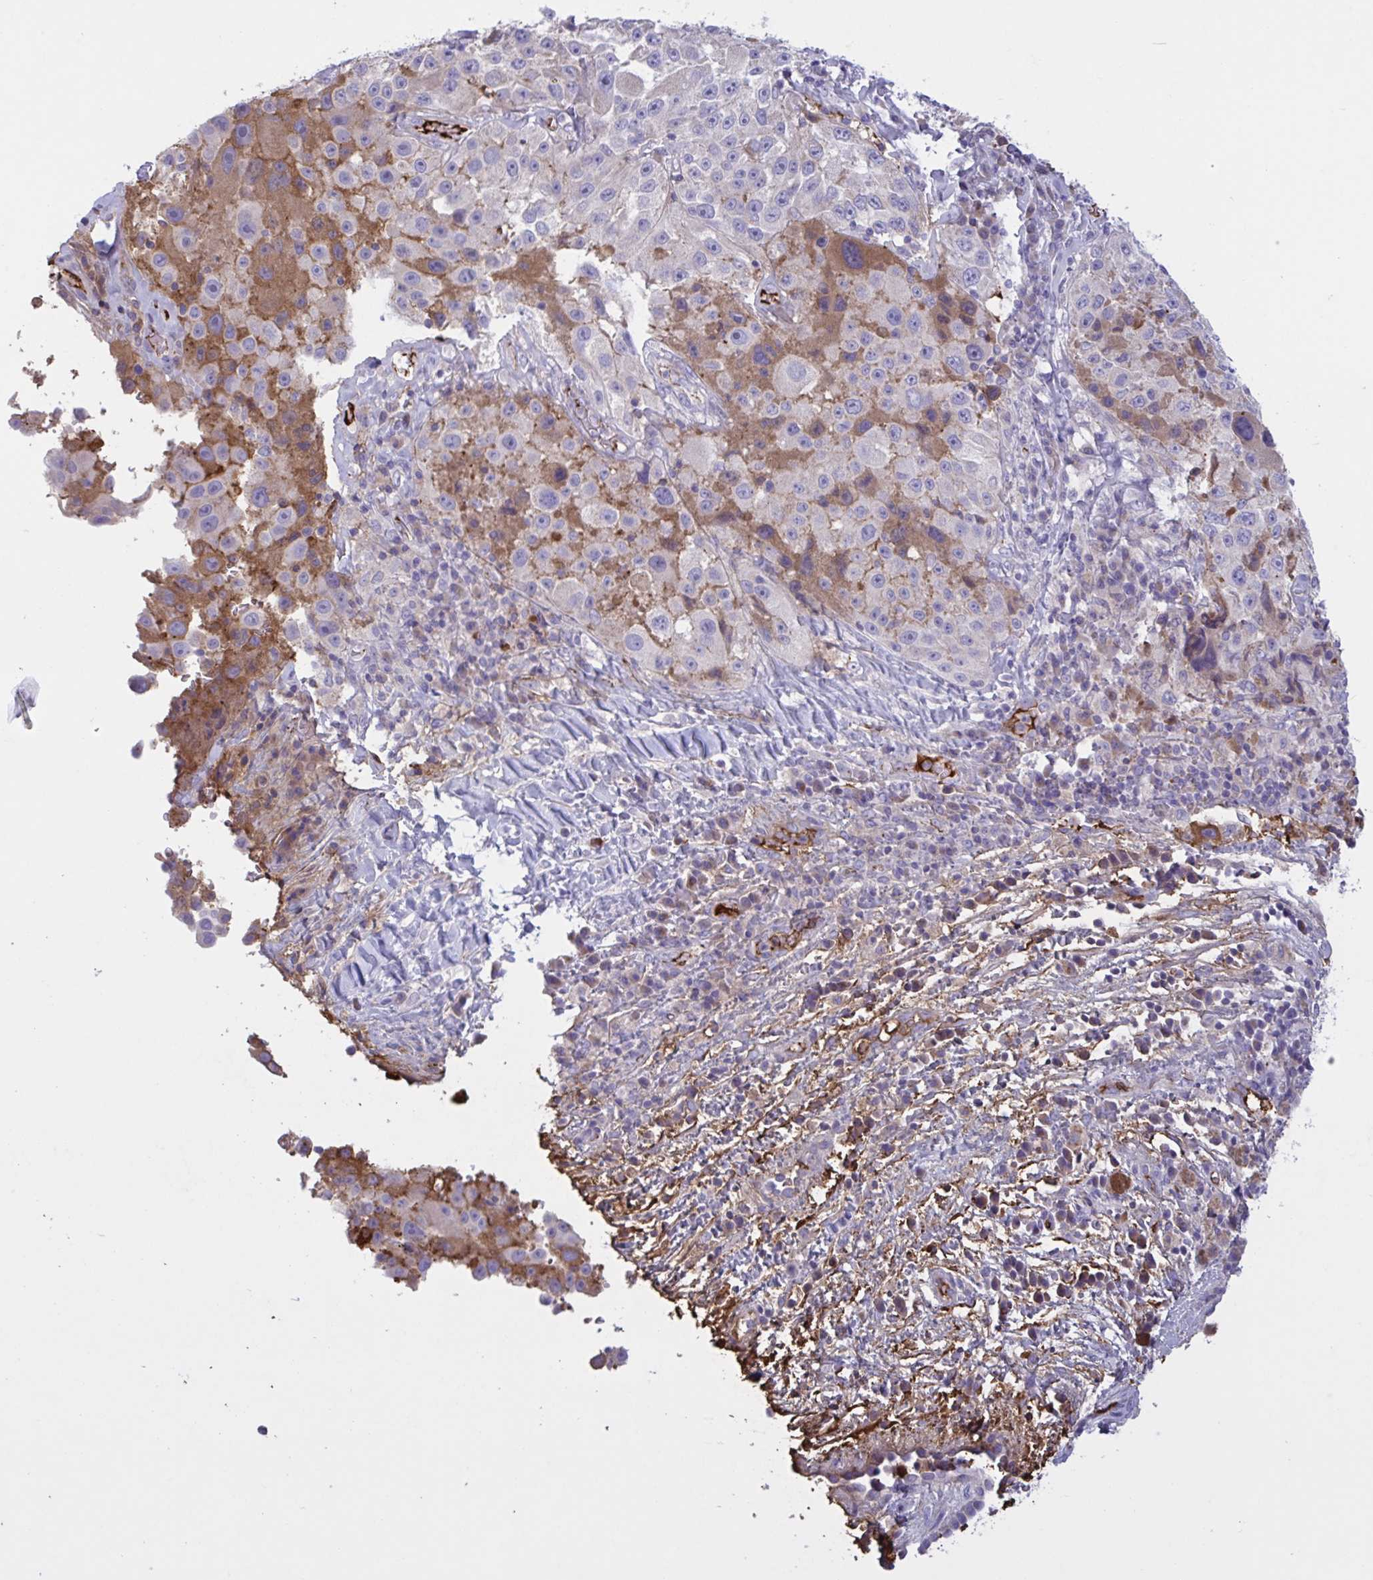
{"staining": {"intensity": "moderate", "quantity": "<25%", "location": "cytoplasmic/membranous"}, "tissue": "melanoma", "cell_type": "Tumor cells", "image_type": "cancer", "snomed": [{"axis": "morphology", "description": "Malignant melanoma, Metastatic site"}, {"axis": "topography", "description": "Lymph node"}], "caption": "This is an image of IHC staining of malignant melanoma (metastatic site), which shows moderate expression in the cytoplasmic/membranous of tumor cells.", "gene": "IL1R1", "patient": {"sex": "male", "age": 62}}